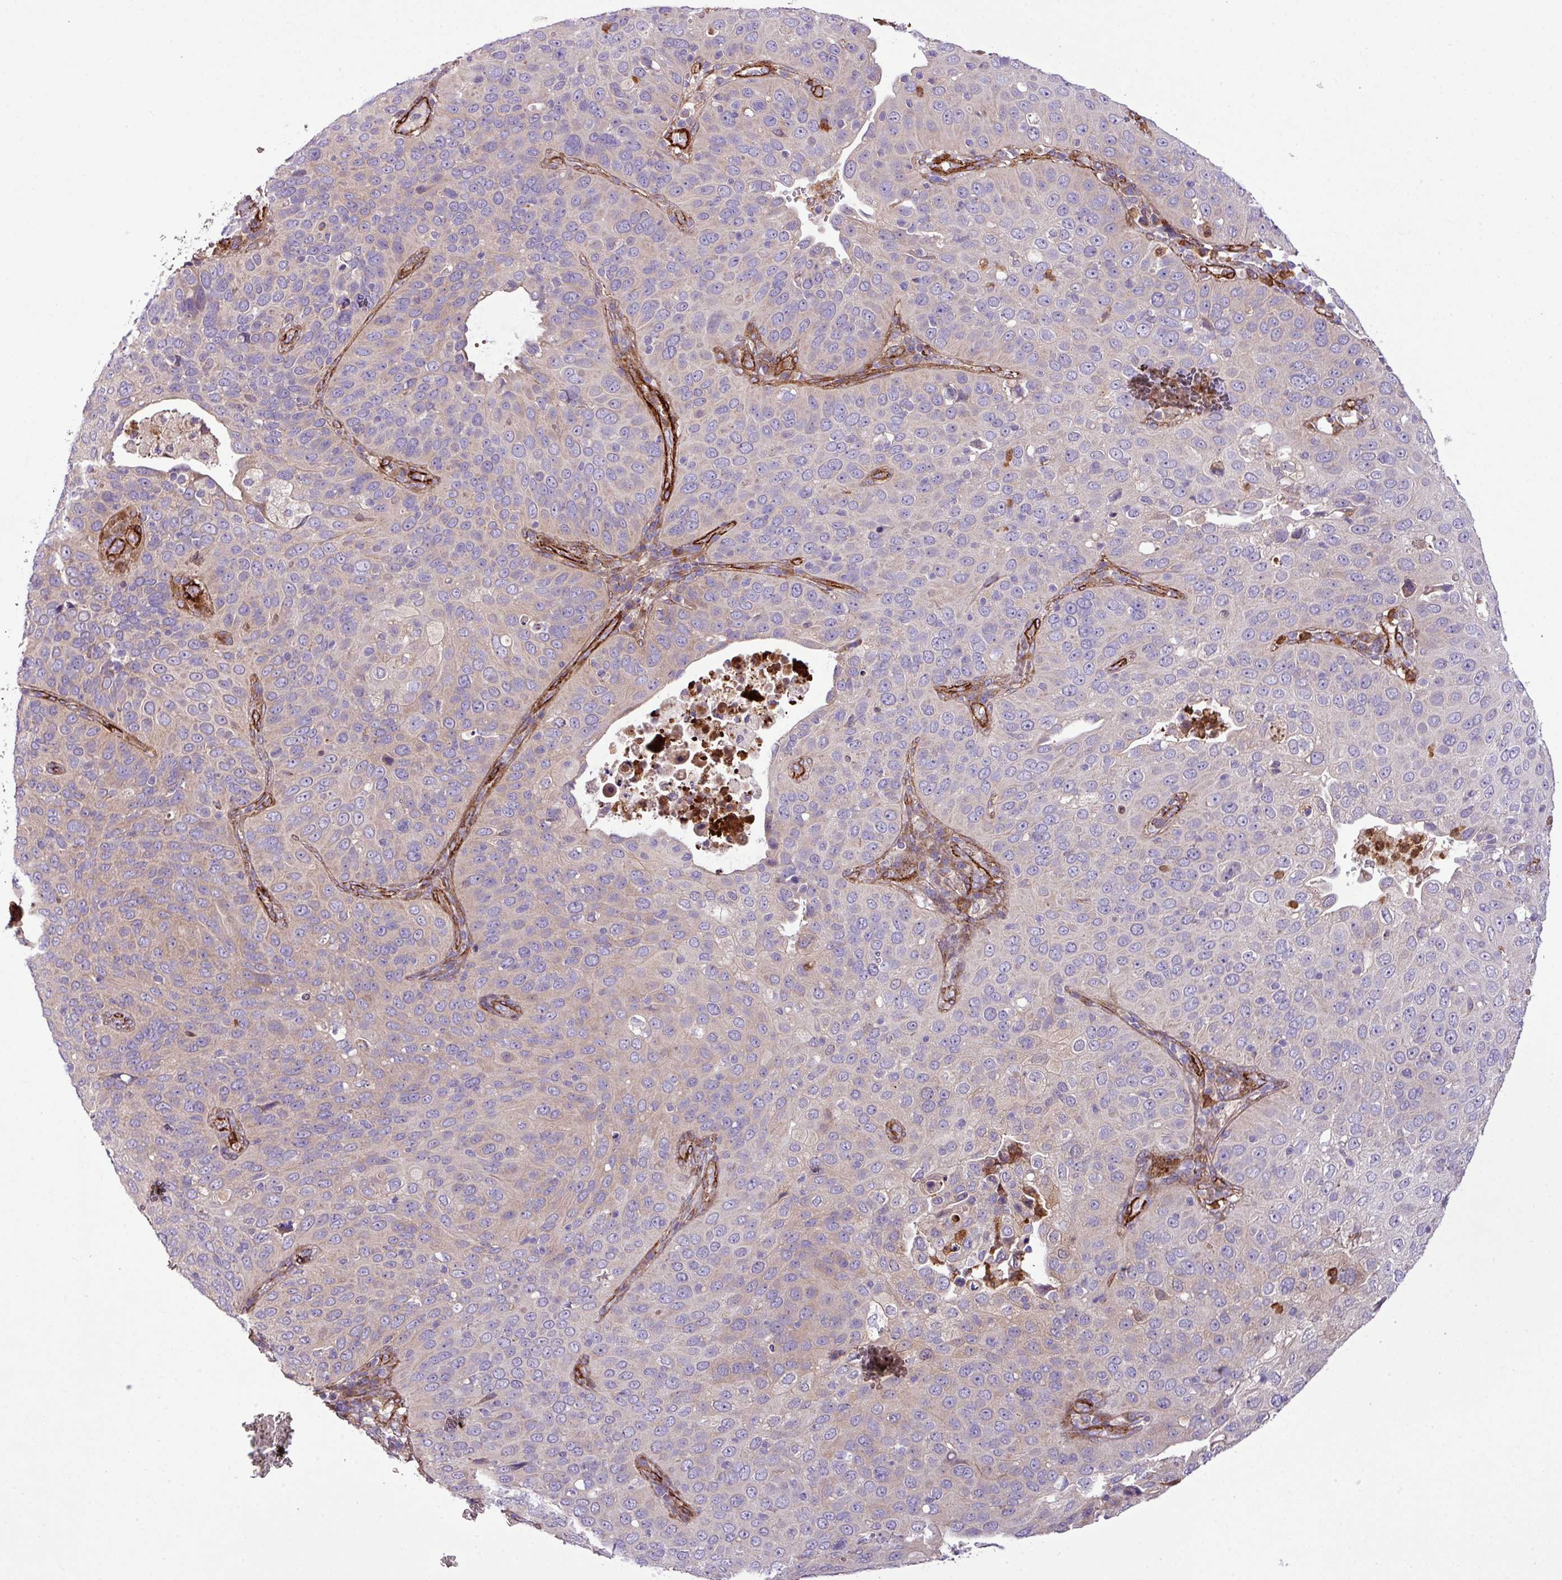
{"staining": {"intensity": "weak", "quantity": "<25%", "location": "cytoplasmic/membranous"}, "tissue": "cervical cancer", "cell_type": "Tumor cells", "image_type": "cancer", "snomed": [{"axis": "morphology", "description": "Squamous cell carcinoma, NOS"}, {"axis": "topography", "description": "Cervix"}], "caption": "The micrograph displays no staining of tumor cells in cervical cancer (squamous cell carcinoma).", "gene": "FAM47E", "patient": {"sex": "female", "age": 36}}